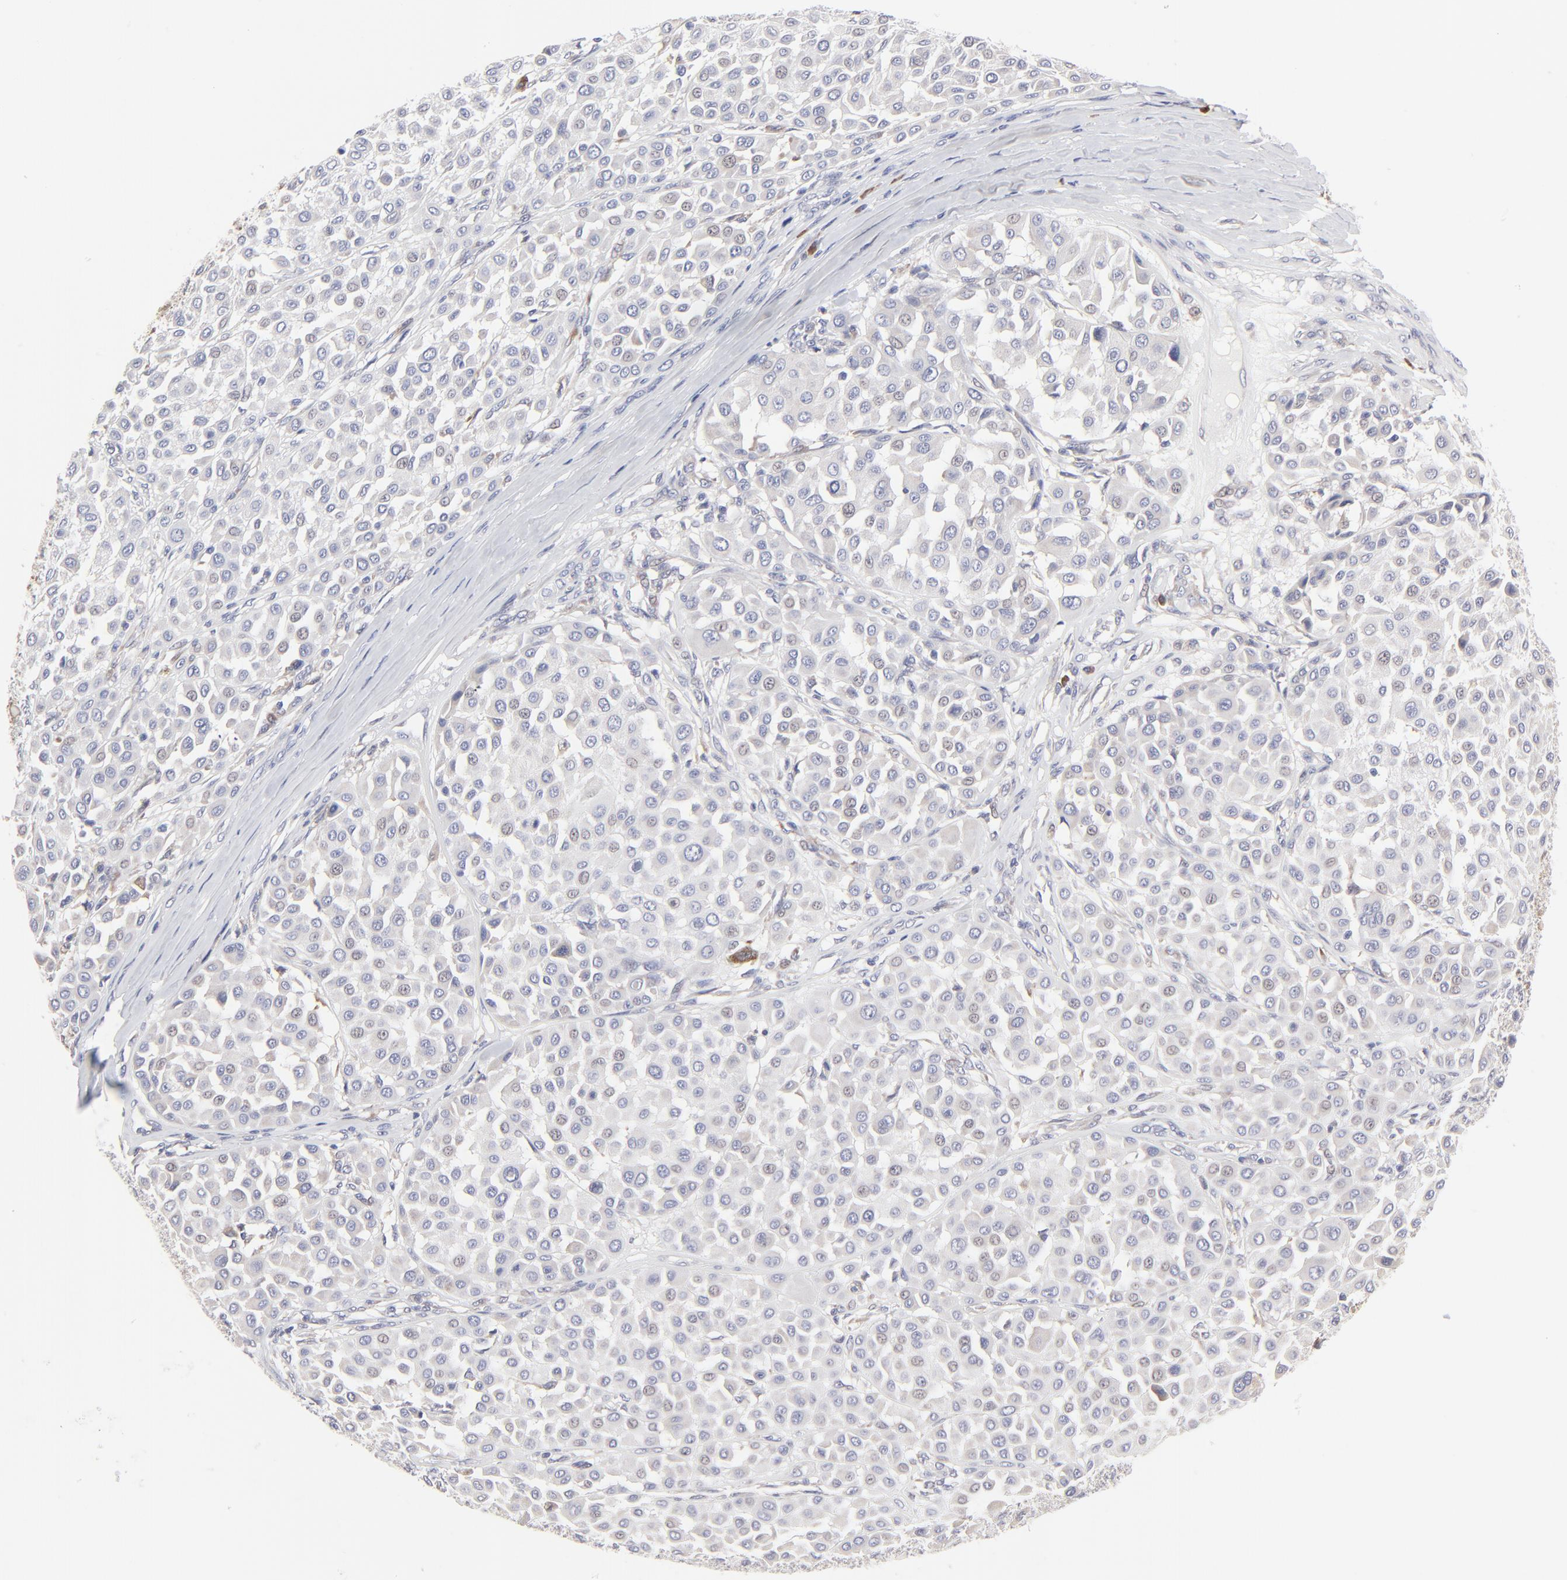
{"staining": {"intensity": "weak", "quantity": "<25%", "location": "cytoplasmic/membranous"}, "tissue": "melanoma", "cell_type": "Tumor cells", "image_type": "cancer", "snomed": [{"axis": "morphology", "description": "Malignant melanoma, Metastatic site"}, {"axis": "topography", "description": "Soft tissue"}], "caption": "An immunohistochemistry image of malignant melanoma (metastatic site) is shown. There is no staining in tumor cells of malignant melanoma (metastatic site). (Immunohistochemistry (ihc), brightfield microscopy, high magnification).", "gene": "TRIM22", "patient": {"sex": "male", "age": 41}}